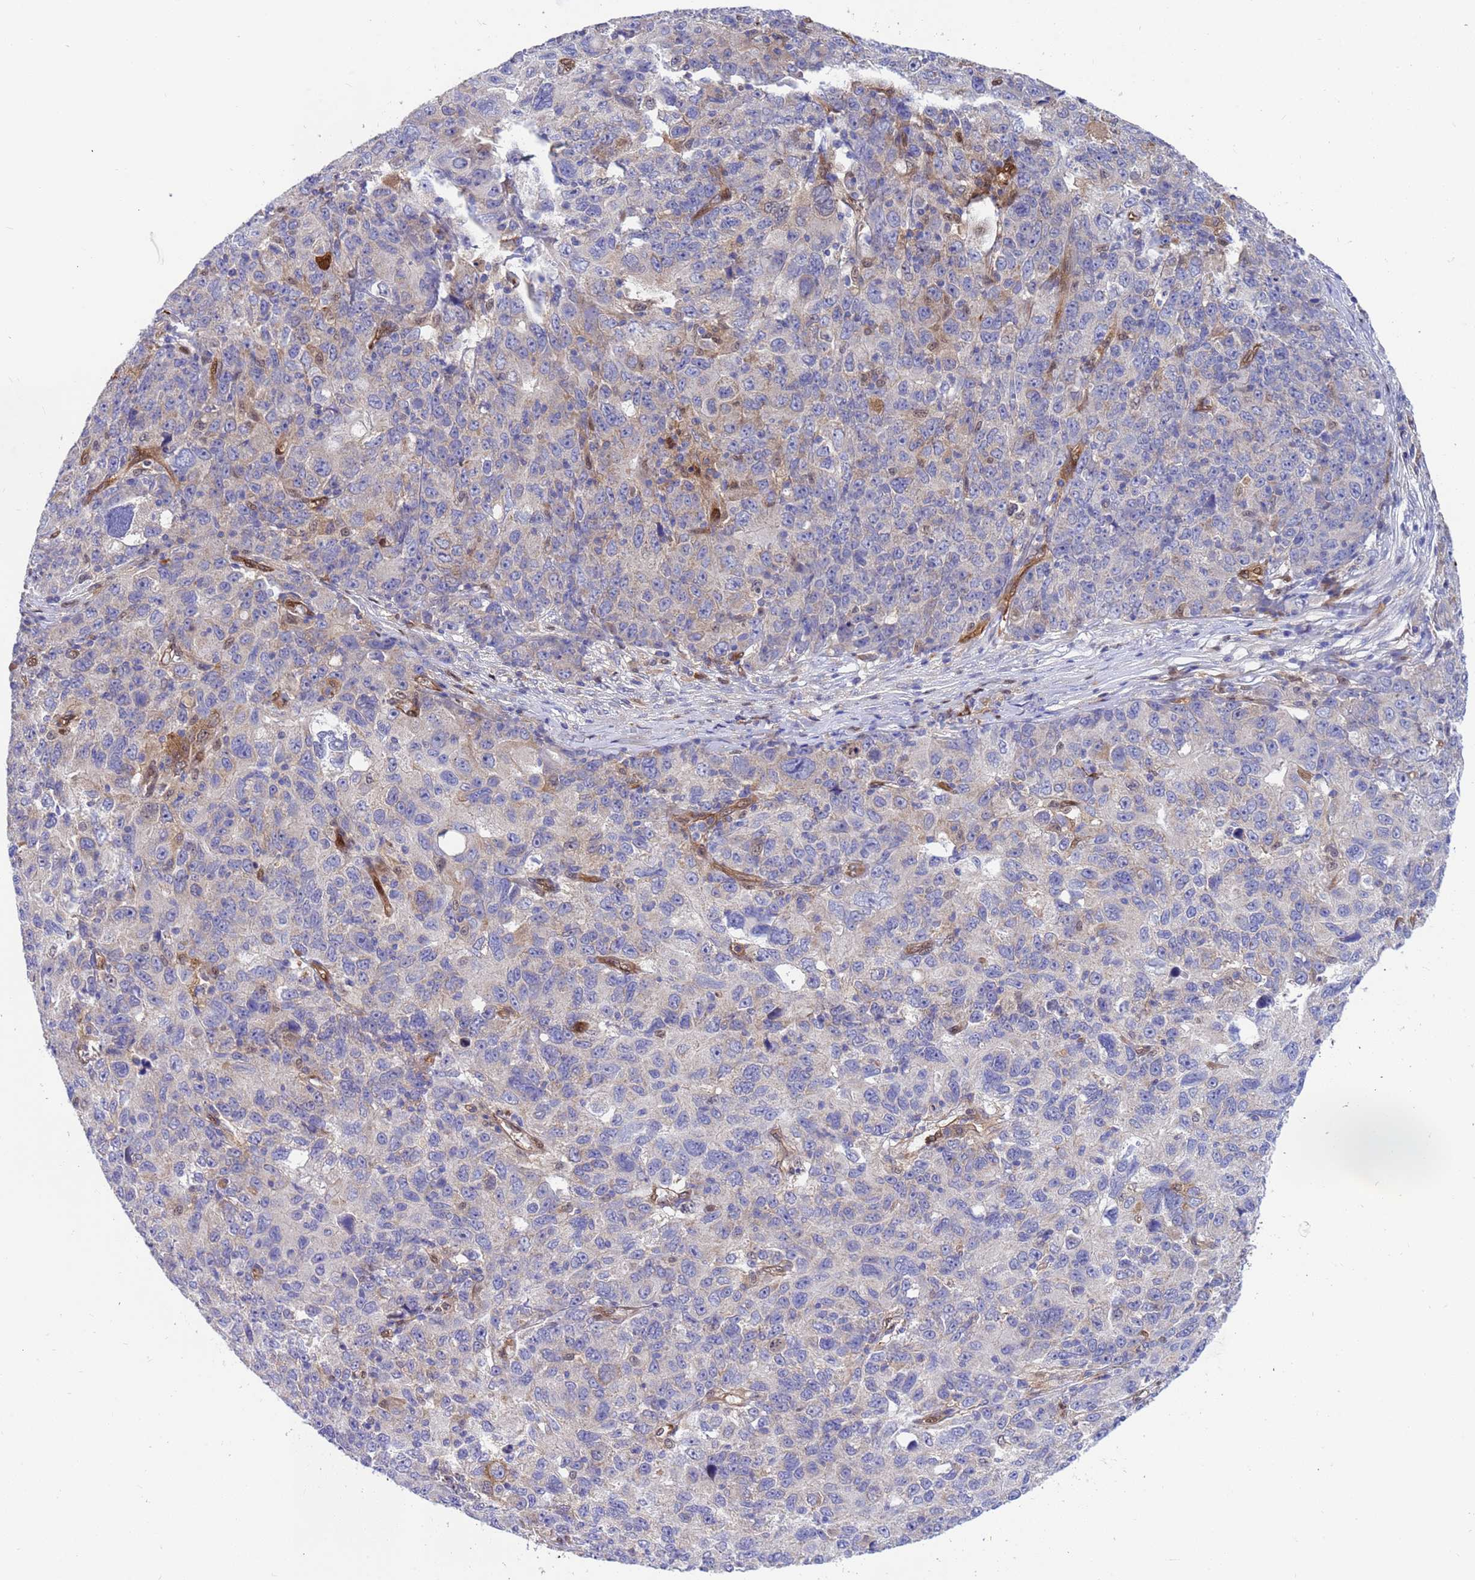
{"staining": {"intensity": "negative", "quantity": "none", "location": "none"}, "tissue": "ovarian cancer", "cell_type": "Tumor cells", "image_type": "cancer", "snomed": [{"axis": "morphology", "description": "Carcinoma, endometroid"}, {"axis": "topography", "description": "Ovary"}], "caption": "Immunohistochemistry (IHC) photomicrograph of human ovarian endometroid carcinoma stained for a protein (brown), which displays no positivity in tumor cells.", "gene": "FOXRED1", "patient": {"sex": "female", "age": 42}}